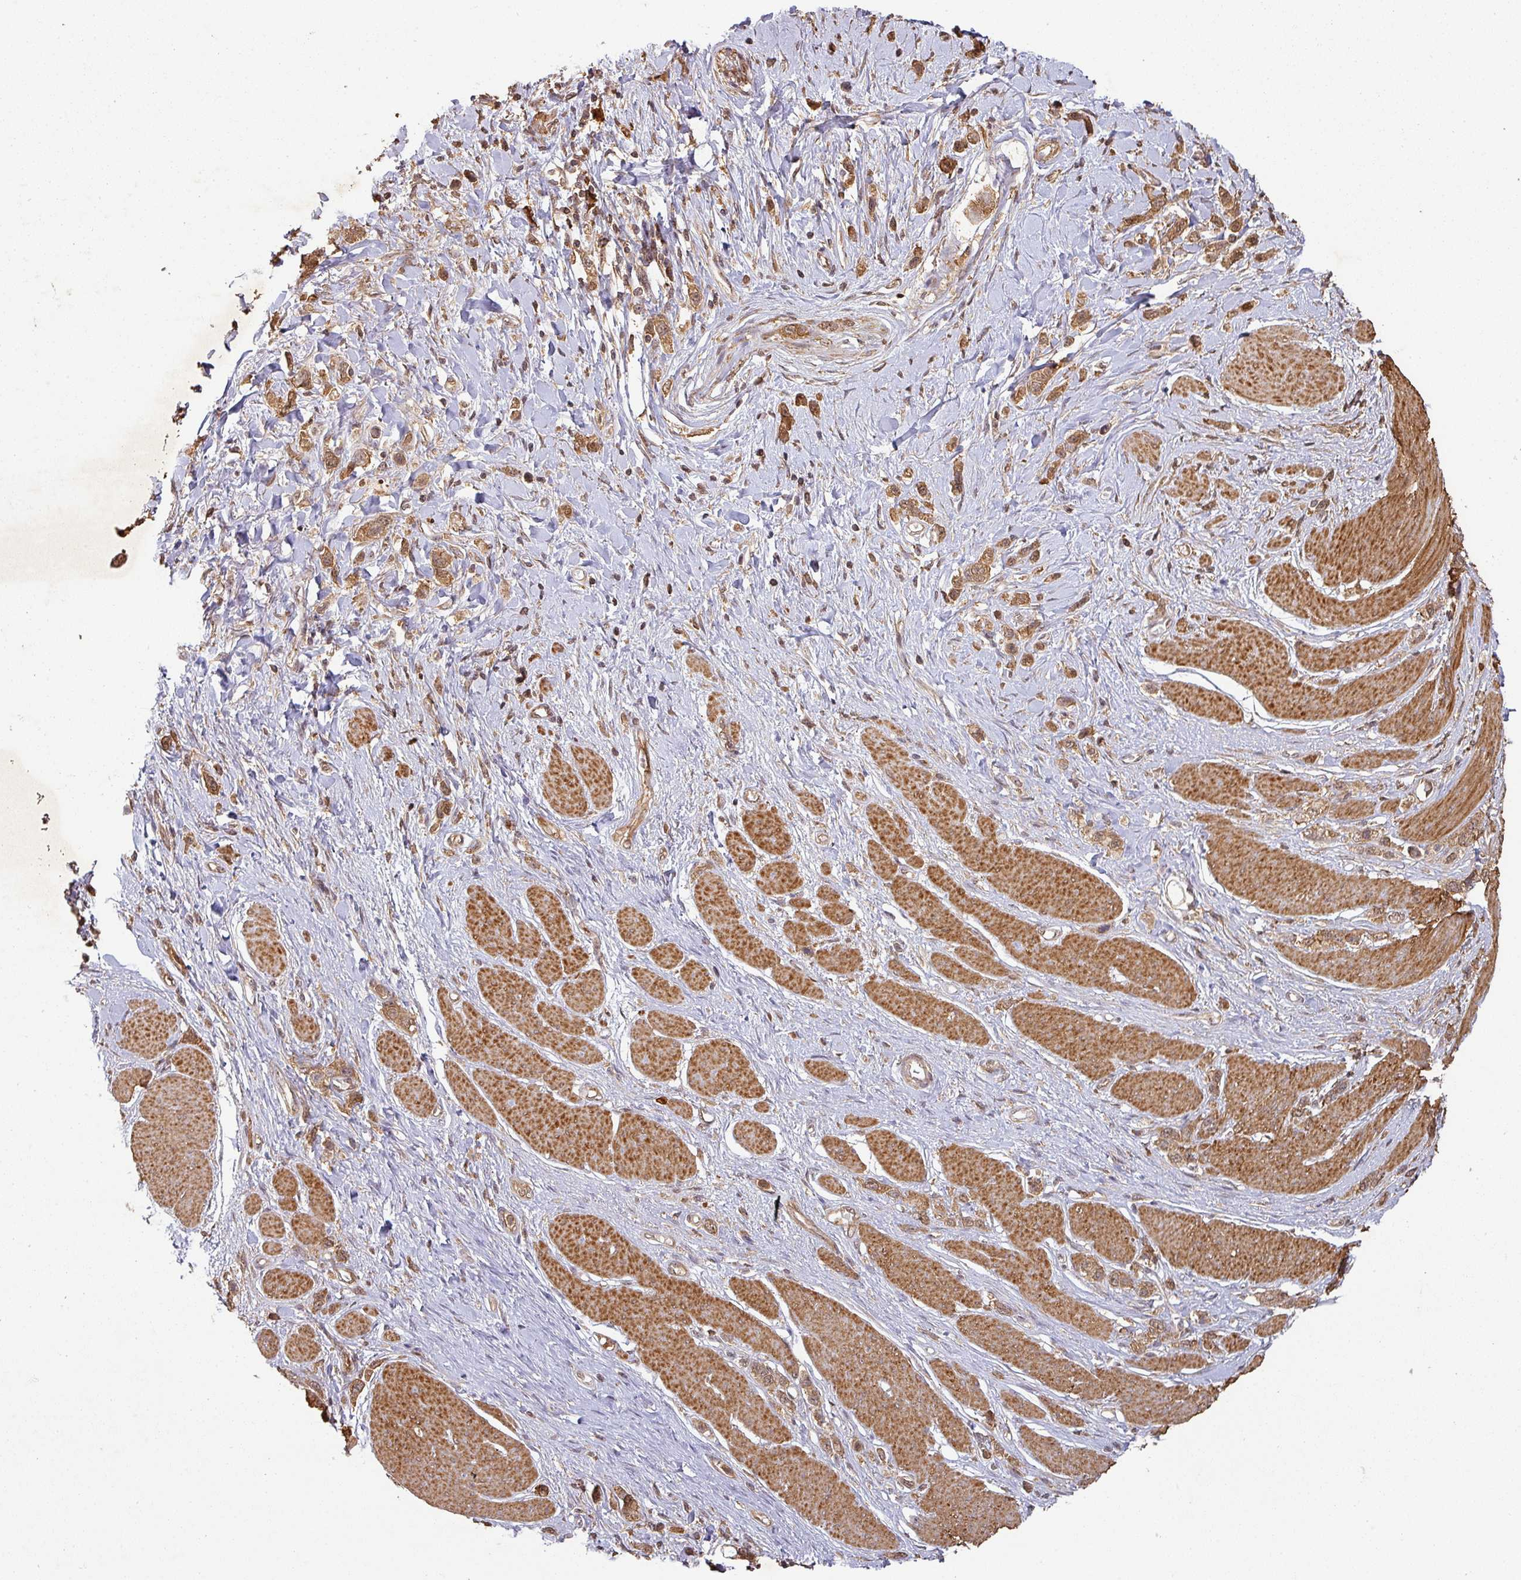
{"staining": {"intensity": "moderate", "quantity": ">75%", "location": "cytoplasmic/membranous,nuclear"}, "tissue": "stomach cancer", "cell_type": "Tumor cells", "image_type": "cancer", "snomed": [{"axis": "morphology", "description": "Adenocarcinoma, NOS"}, {"axis": "topography", "description": "Stomach"}], "caption": "Protein analysis of adenocarcinoma (stomach) tissue displays moderate cytoplasmic/membranous and nuclear expression in about >75% of tumor cells. Nuclei are stained in blue.", "gene": "ZNF322", "patient": {"sex": "female", "age": 65}}